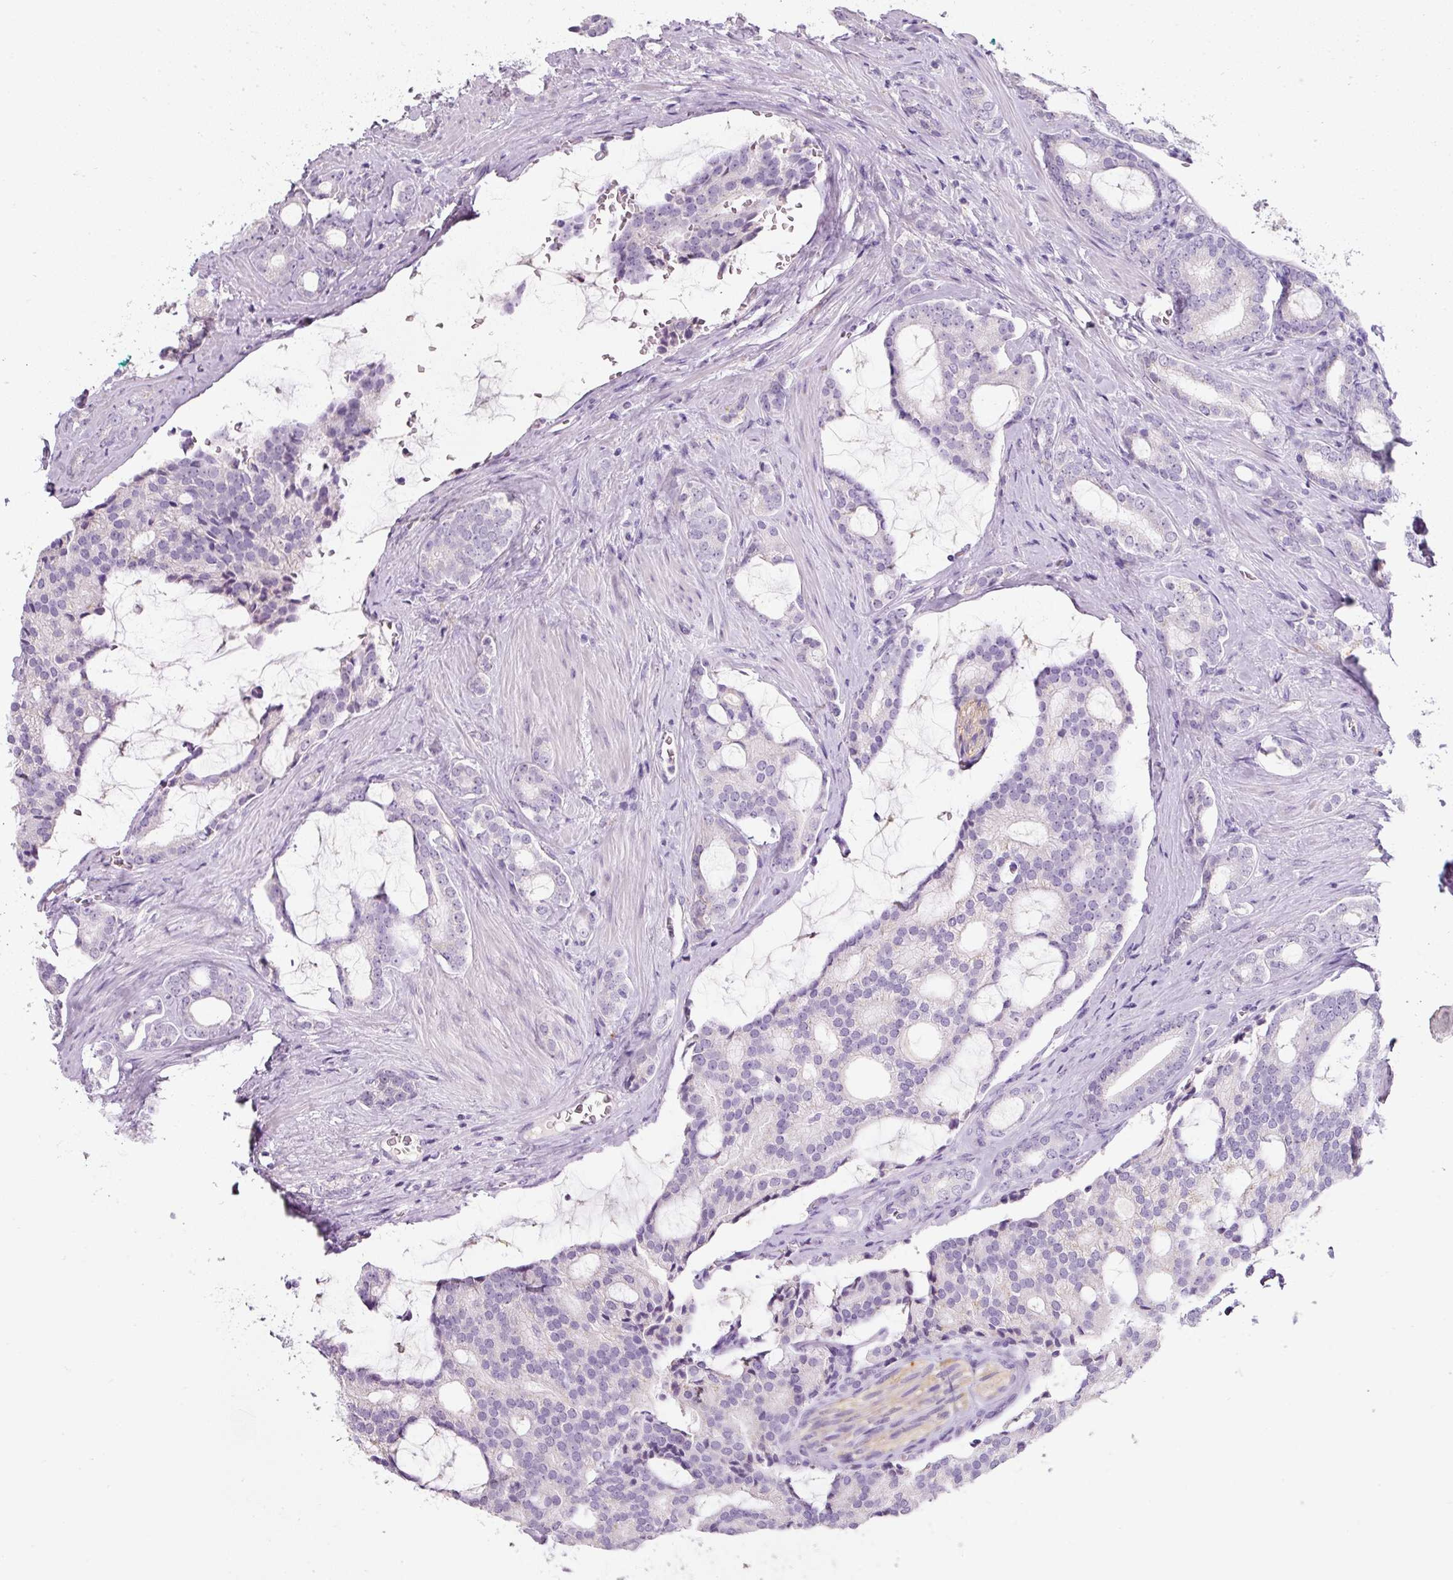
{"staining": {"intensity": "negative", "quantity": "none", "location": "none"}, "tissue": "prostate cancer", "cell_type": "Tumor cells", "image_type": "cancer", "snomed": [{"axis": "morphology", "description": "Adenocarcinoma, High grade"}, {"axis": "topography", "description": "Prostate"}], "caption": "The image reveals no significant positivity in tumor cells of prostate cancer (adenocarcinoma (high-grade)).", "gene": "DNM1", "patient": {"sex": "male", "age": 63}}